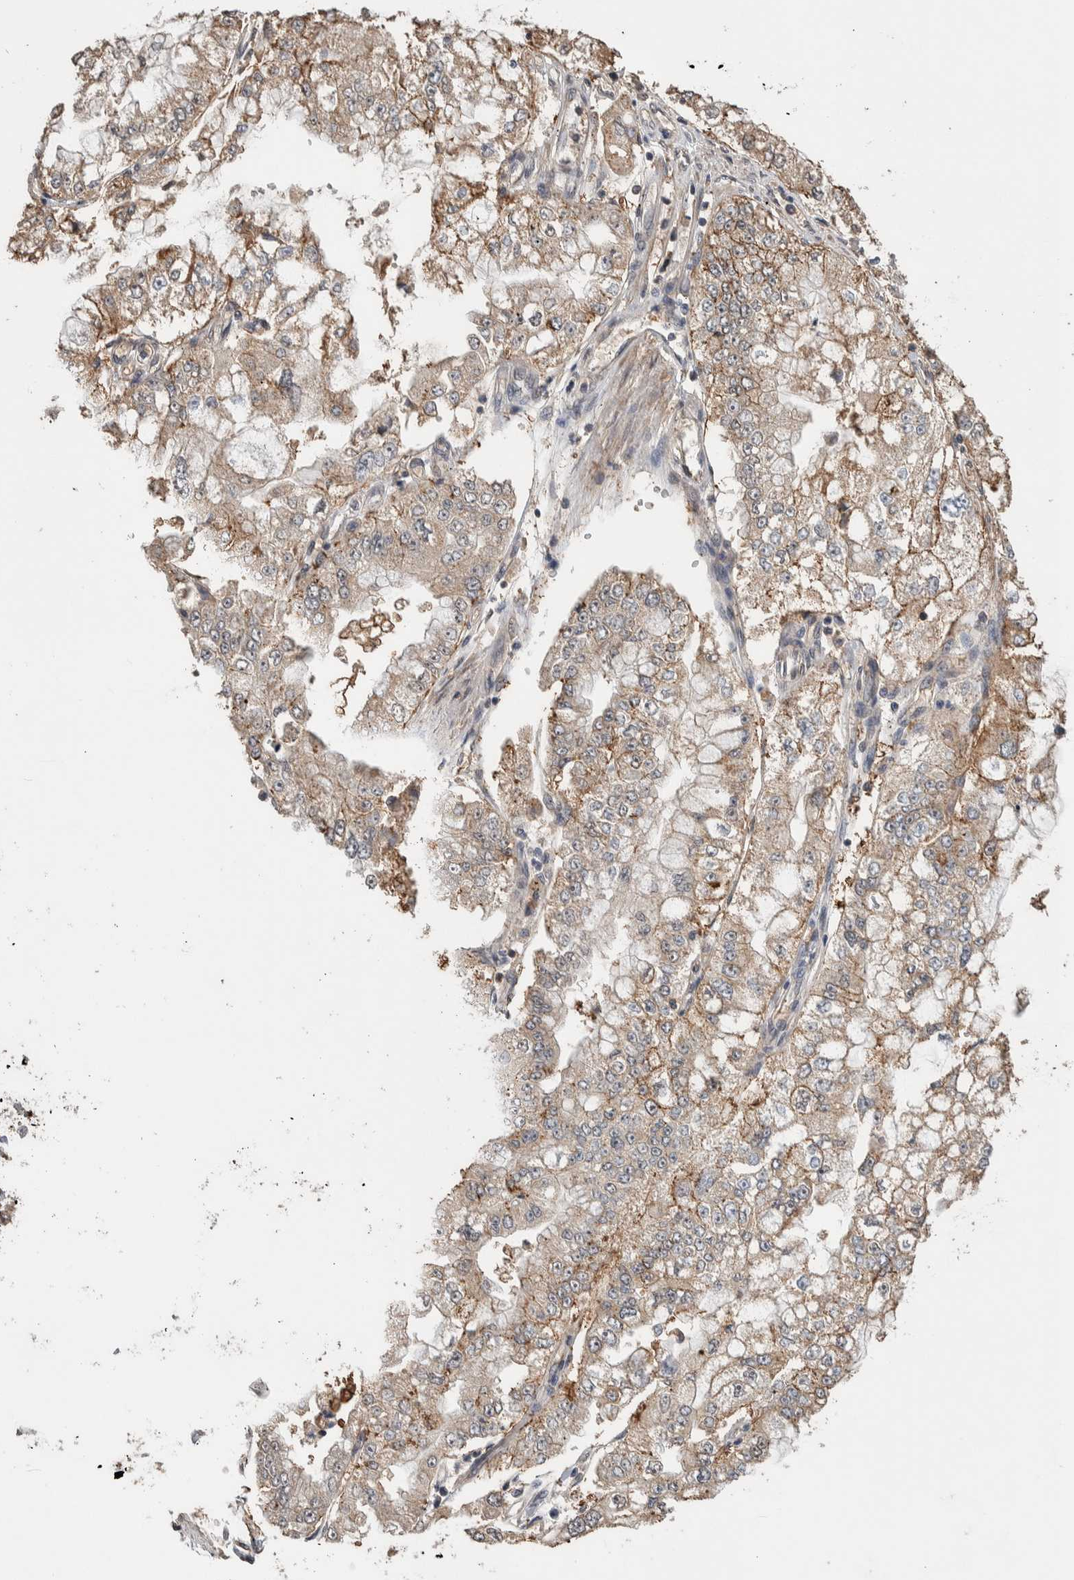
{"staining": {"intensity": "moderate", "quantity": "<25%", "location": "cytoplasmic/membranous"}, "tissue": "stomach cancer", "cell_type": "Tumor cells", "image_type": "cancer", "snomed": [{"axis": "morphology", "description": "Adenocarcinoma, NOS"}, {"axis": "topography", "description": "Stomach"}], "caption": "Tumor cells exhibit moderate cytoplasmic/membranous expression in approximately <25% of cells in stomach adenocarcinoma.", "gene": "DVL2", "patient": {"sex": "male", "age": 76}}